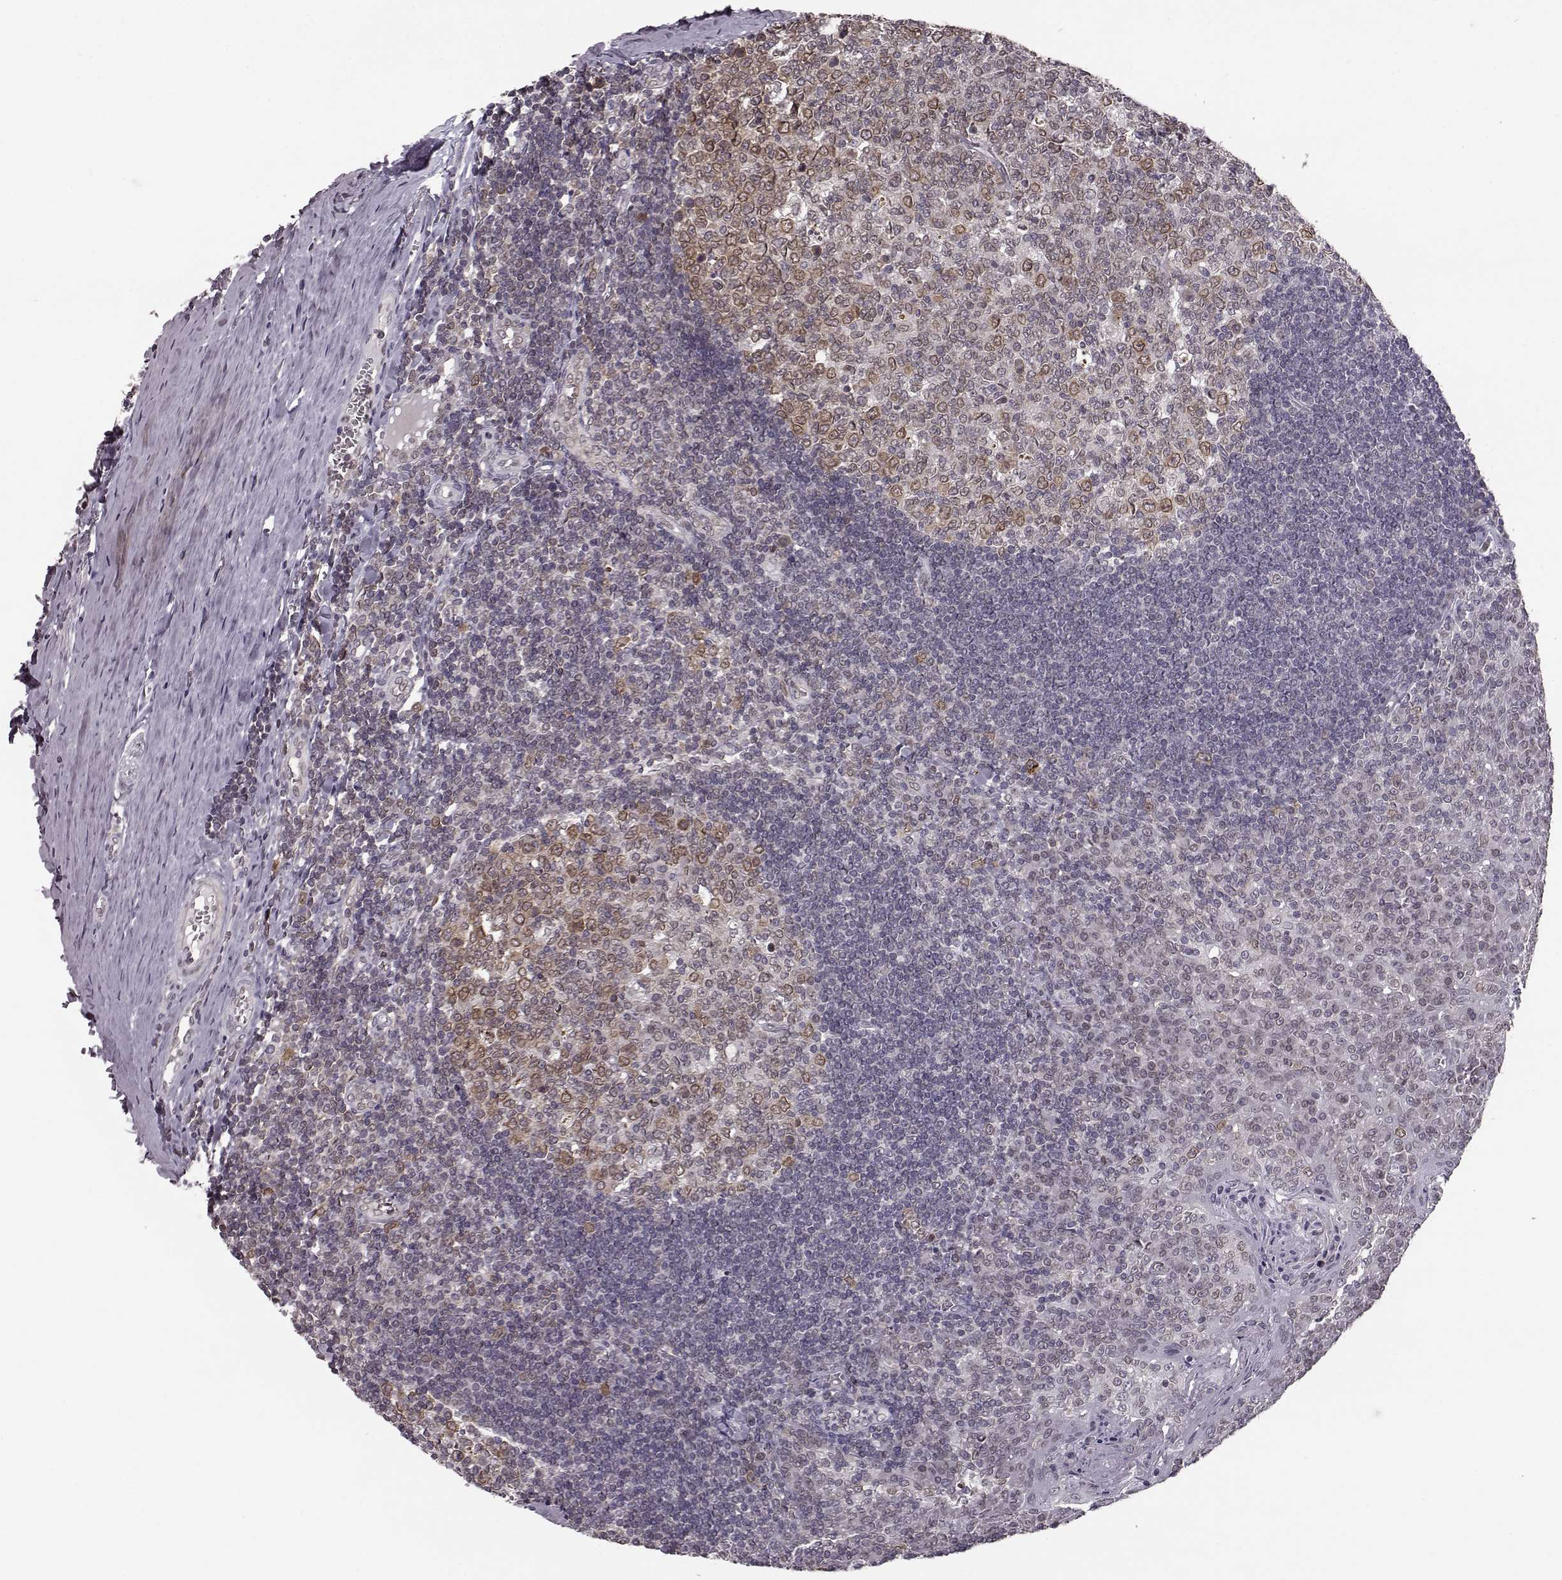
{"staining": {"intensity": "moderate", "quantity": "<25%", "location": "cytoplasmic/membranous,nuclear"}, "tissue": "tonsil", "cell_type": "Germinal center cells", "image_type": "normal", "snomed": [{"axis": "morphology", "description": "Normal tissue, NOS"}, {"axis": "topography", "description": "Tonsil"}], "caption": "Protein analysis of benign tonsil reveals moderate cytoplasmic/membranous,nuclear expression in about <25% of germinal center cells. (Brightfield microscopy of DAB IHC at high magnification).", "gene": "NUP37", "patient": {"sex": "female", "age": 12}}